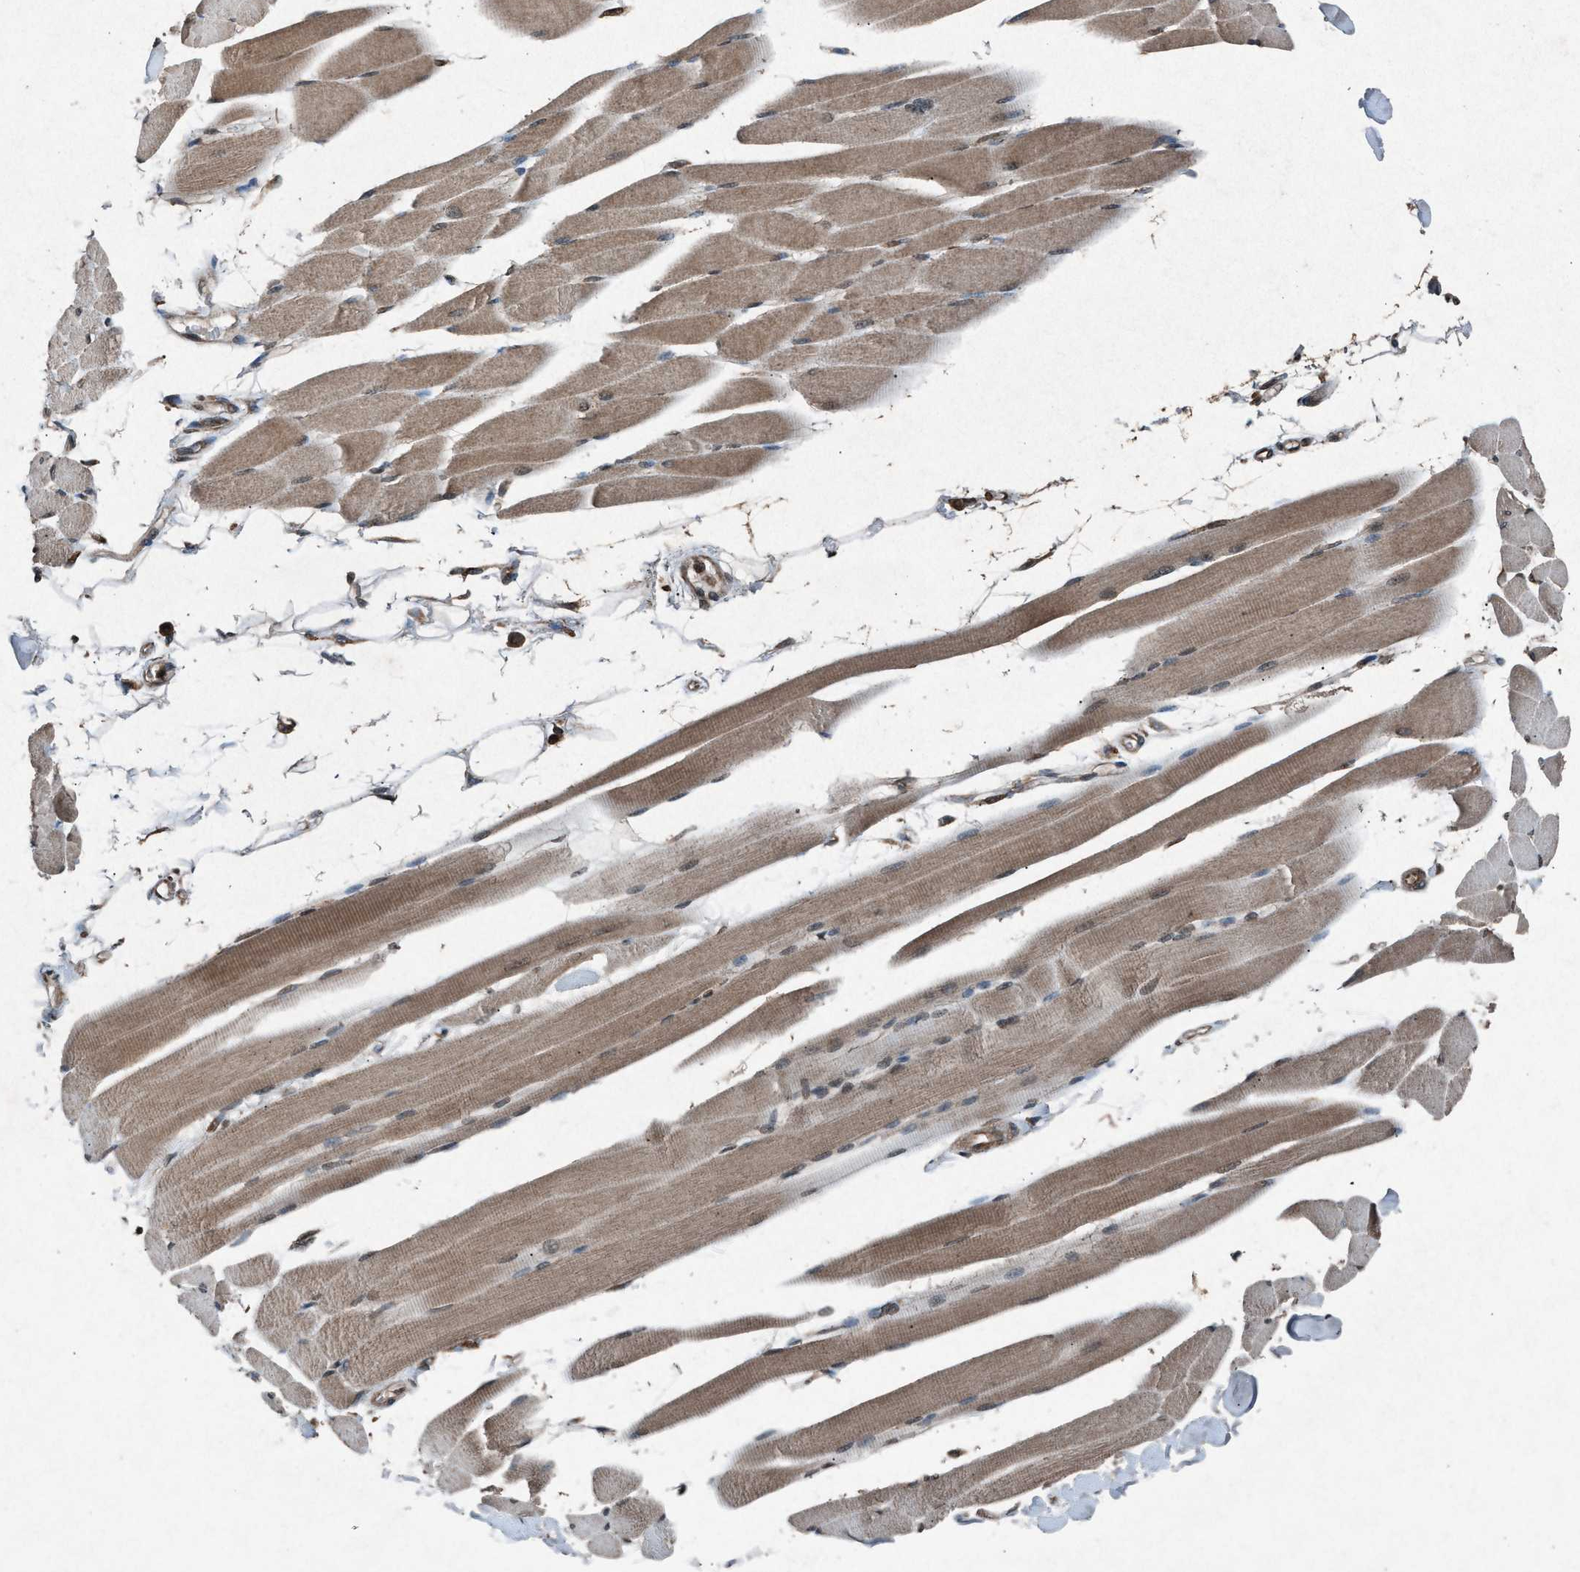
{"staining": {"intensity": "weak", "quantity": ">75%", "location": "cytoplasmic/membranous"}, "tissue": "skeletal muscle", "cell_type": "Myocytes", "image_type": "normal", "snomed": [{"axis": "morphology", "description": "Normal tissue, NOS"}, {"axis": "topography", "description": "Skeletal muscle"}, {"axis": "topography", "description": "Peripheral nerve tissue"}], "caption": "Protein positivity by immunohistochemistry exhibits weak cytoplasmic/membranous expression in about >75% of myocytes in unremarkable skeletal muscle. The staining was performed using DAB, with brown indicating positive protein expression. Nuclei are stained blue with hematoxylin.", "gene": "CALR", "patient": {"sex": "female", "age": 84}}